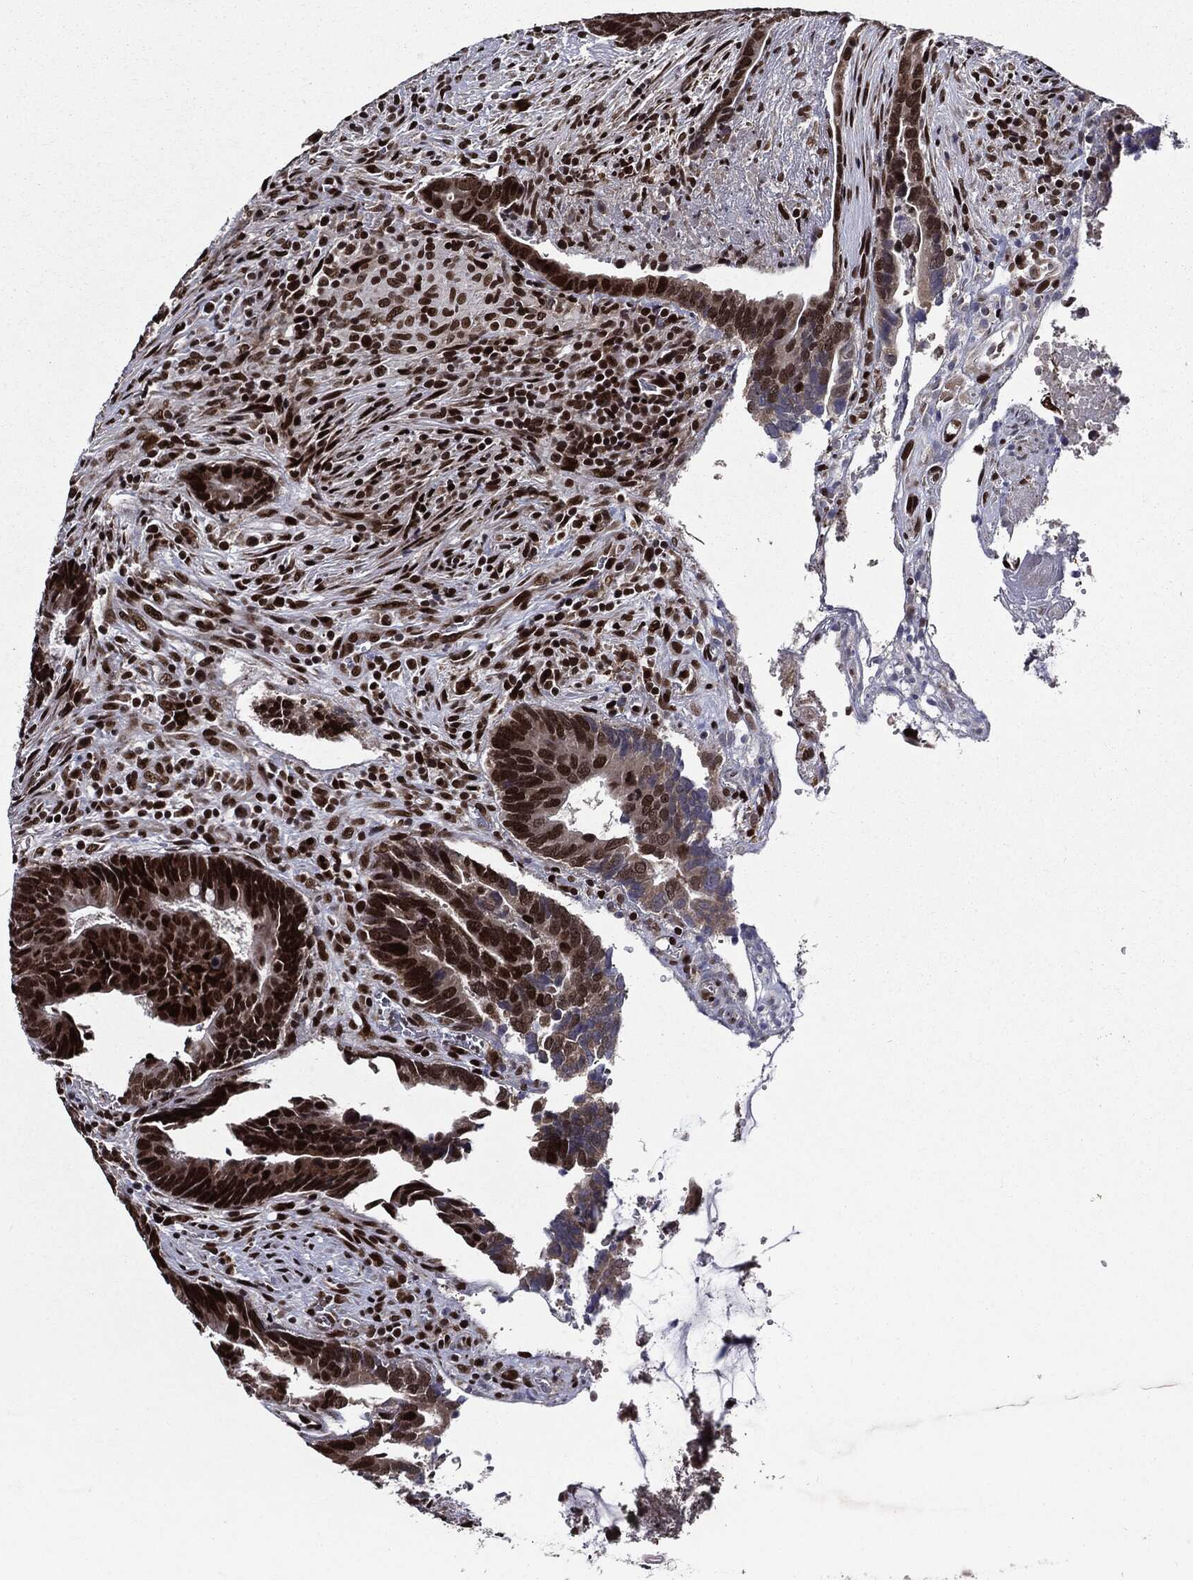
{"staining": {"intensity": "strong", "quantity": ">75%", "location": "nuclear"}, "tissue": "colorectal cancer", "cell_type": "Tumor cells", "image_type": "cancer", "snomed": [{"axis": "morphology", "description": "Adenocarcinoma, NOS"}, {"axis": "topography", "description": "Colon"}], "caption": "Immunohistochemistry (DAB) staining of human adenocarcinoma (colorectal) exhibits strong nuclear protein expression in about >75% of tumor cells.", "gene": "ZFP91", "patient": {"sex": "male", "age": 75}}